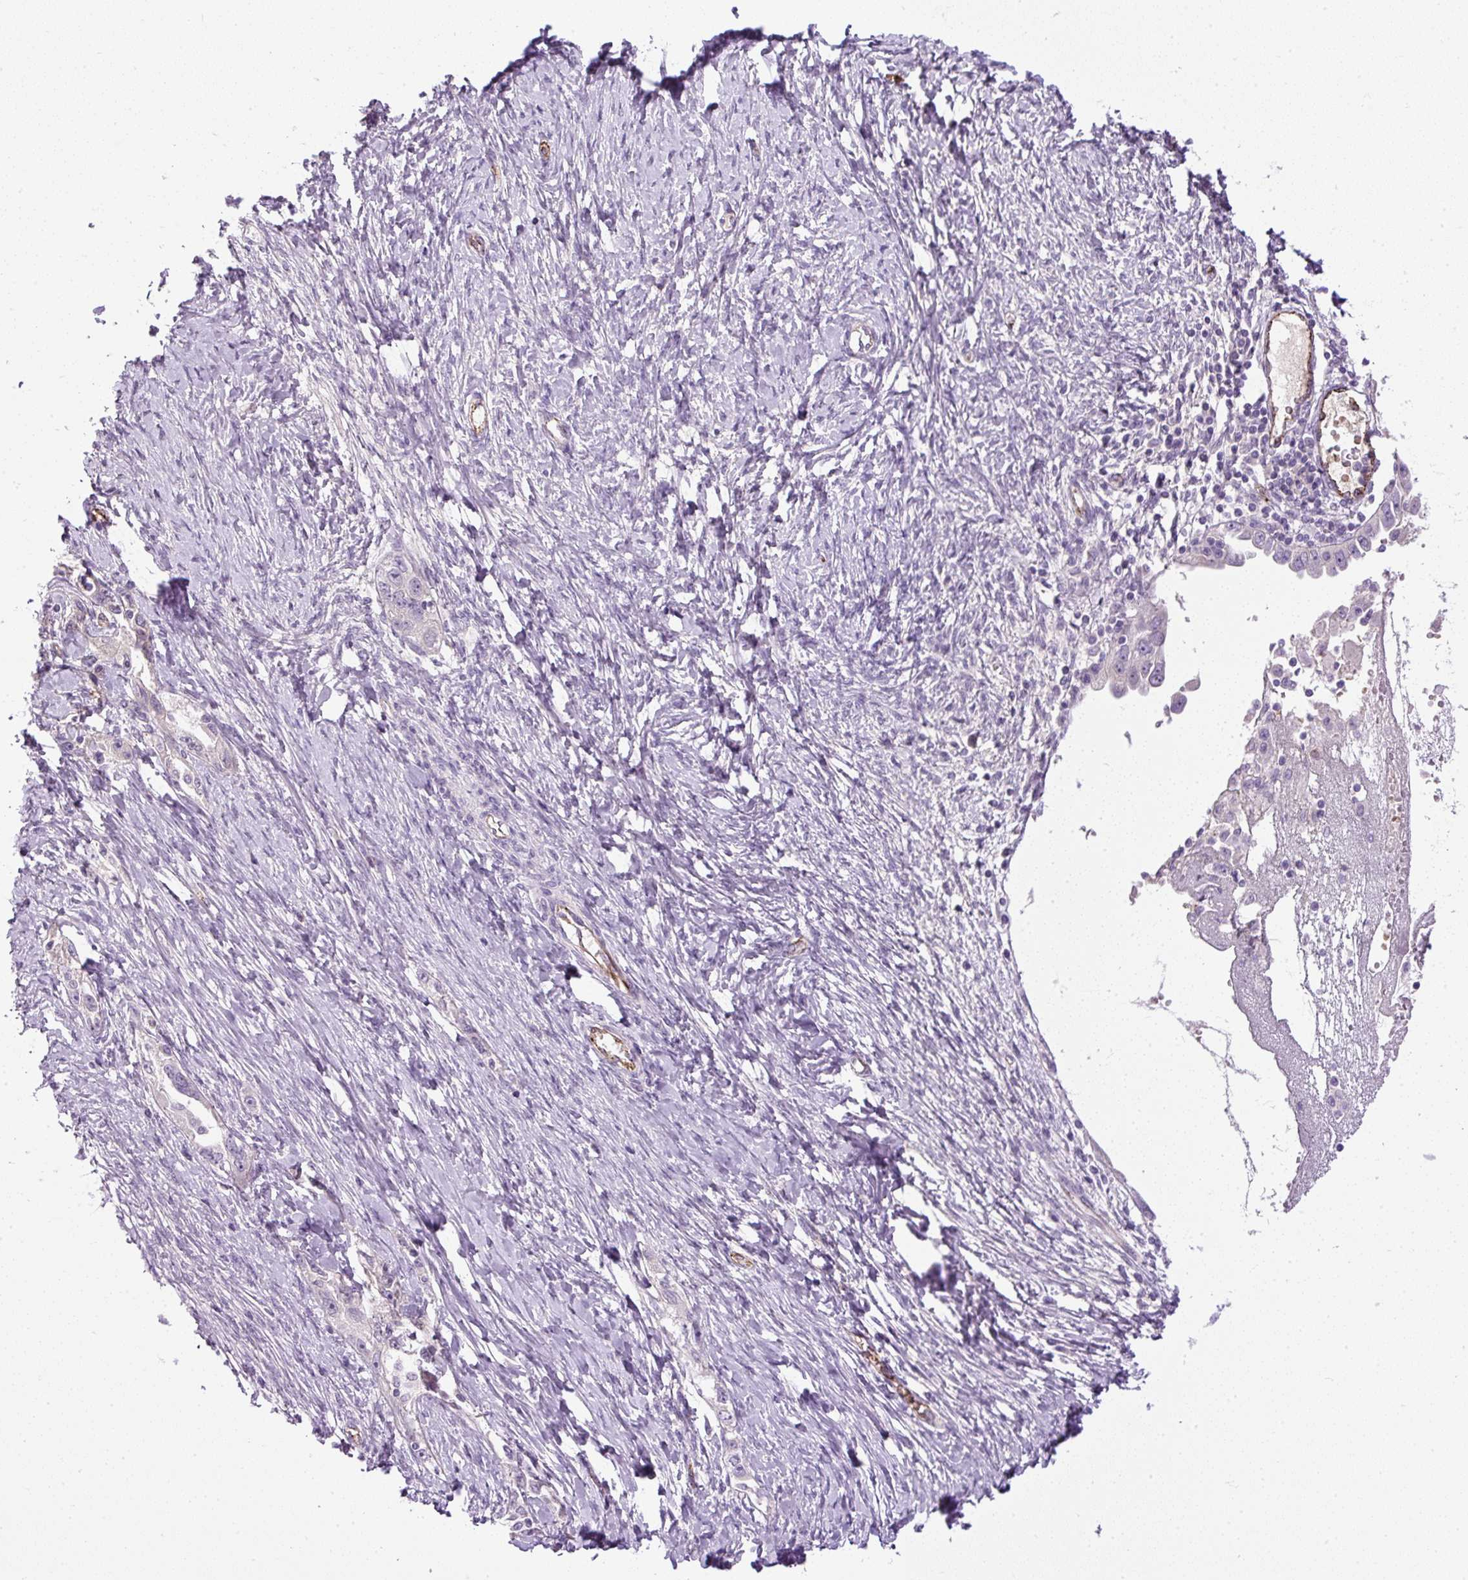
{"staining": {"intensity": "negative", "quantity": "none", "location": "none"}, "tissue": "ovarian cancer", "cell_type": "Tumor cells", "image_type": "cancer", "snomed": [{"axis": "morphology", "description": "Carcinoma, NOS"}, {"axis": "morphology", "description": "Cystadenocarcinoma, serous, NOS"}, {"axis": "topography", "description": "Ovary"}], "caption": "Immunohistochemistry (IHC) of human ovarian cancer reveals no positivity in tumor cells. (Immunohistochemistry (IHC), brightfield microscopy, high magnification).", "gene": "LEFTY2", "patient": {"sex": "female", "age": 69}}